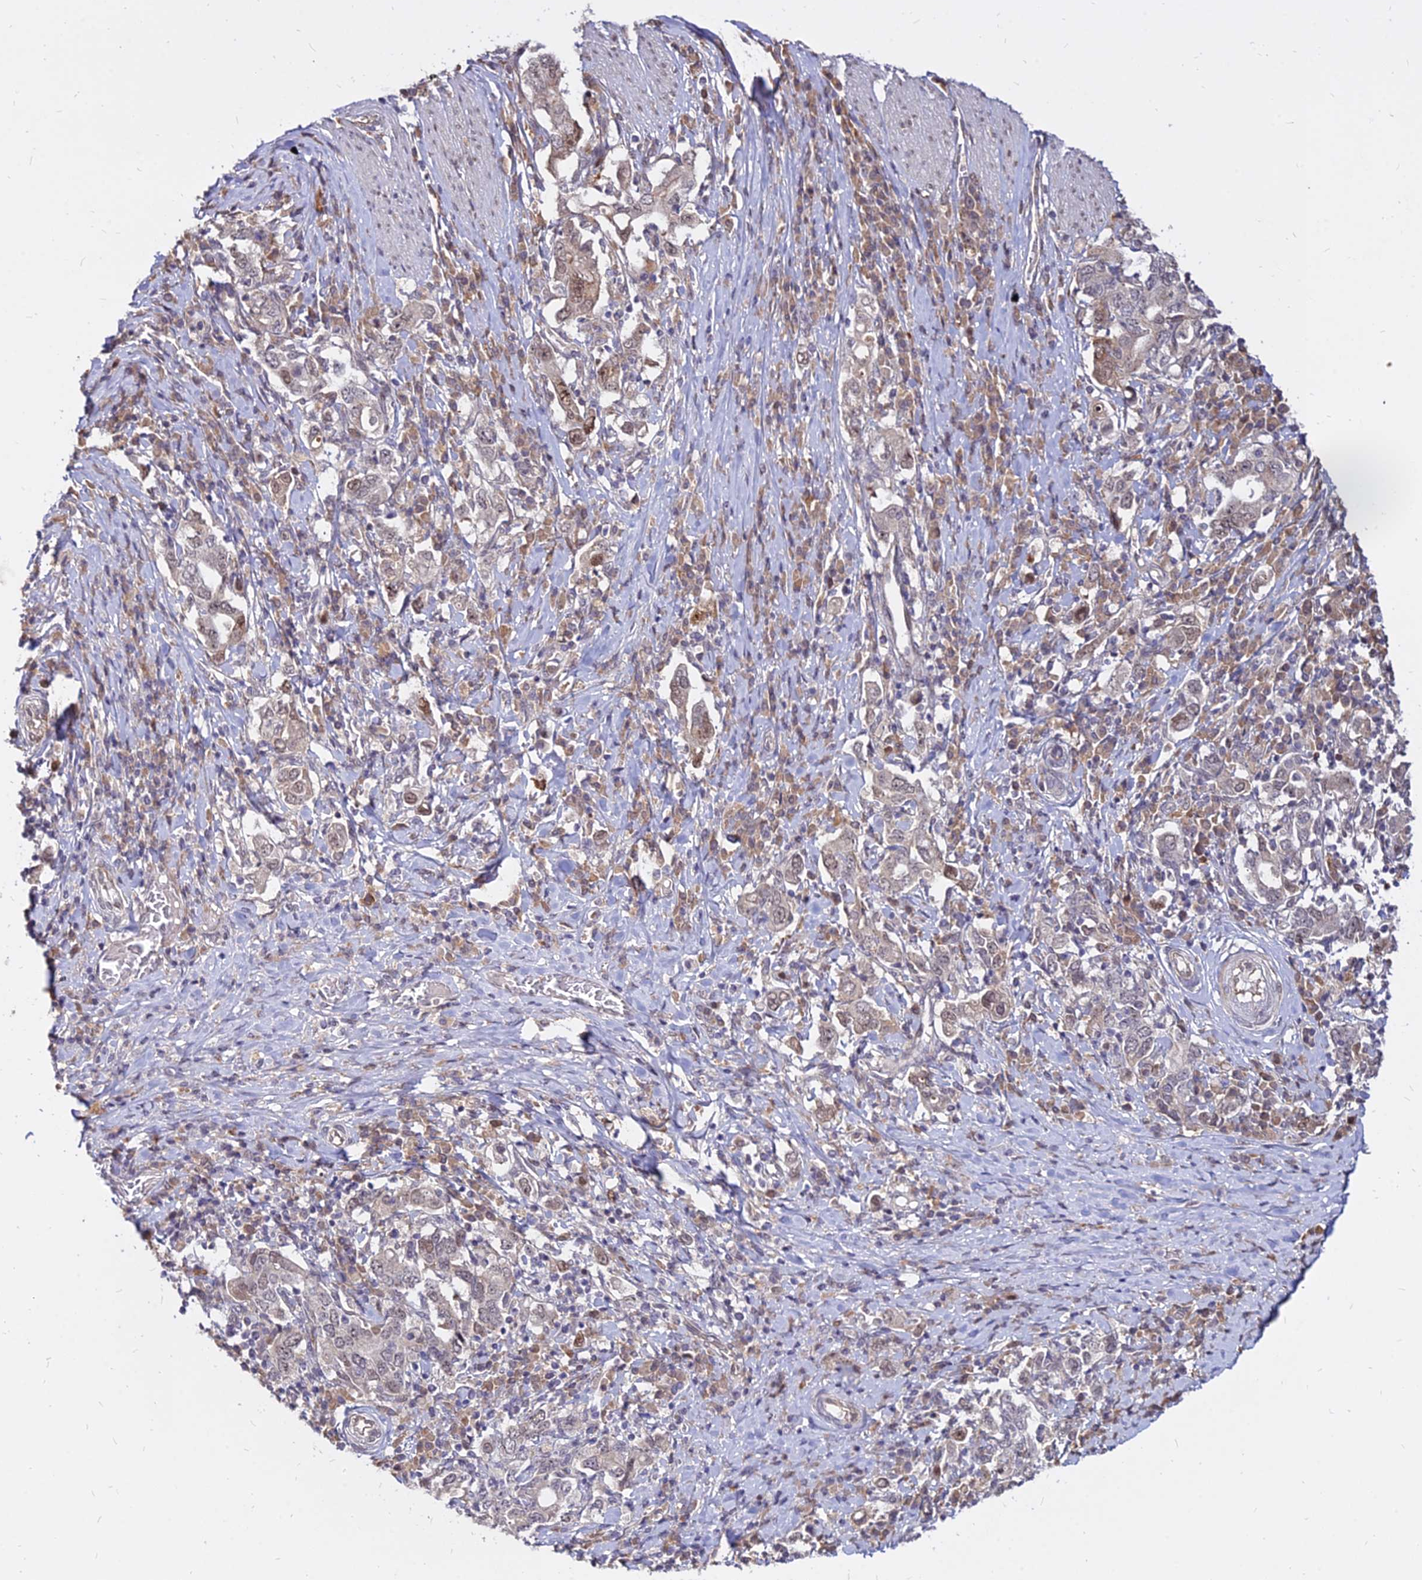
{"staining": {"intensity": "moderate", "quantity": "25%-75%", "location": "cytoplasmic/membranous,nuclear"}, "tissue": "stomach cancer", "cell_type": "Tumor cells", "image_type": "cancer", "snomed": [{"axis": "morphology", "description": "Adenocarcinoma, NOS"}, {"axis": "topography", "description": "Stomach, upper"}, {"axis": "topography", "description": "Stomach"}], "caption": "Tumor cells show moderate cytoplasmic/membranous and nuclear staining in about 25%-75% of cells in stomach cancer (adenocarcinoma).", "gene": "C11orf68", "patient": {"sex": "male", "age": 62}}